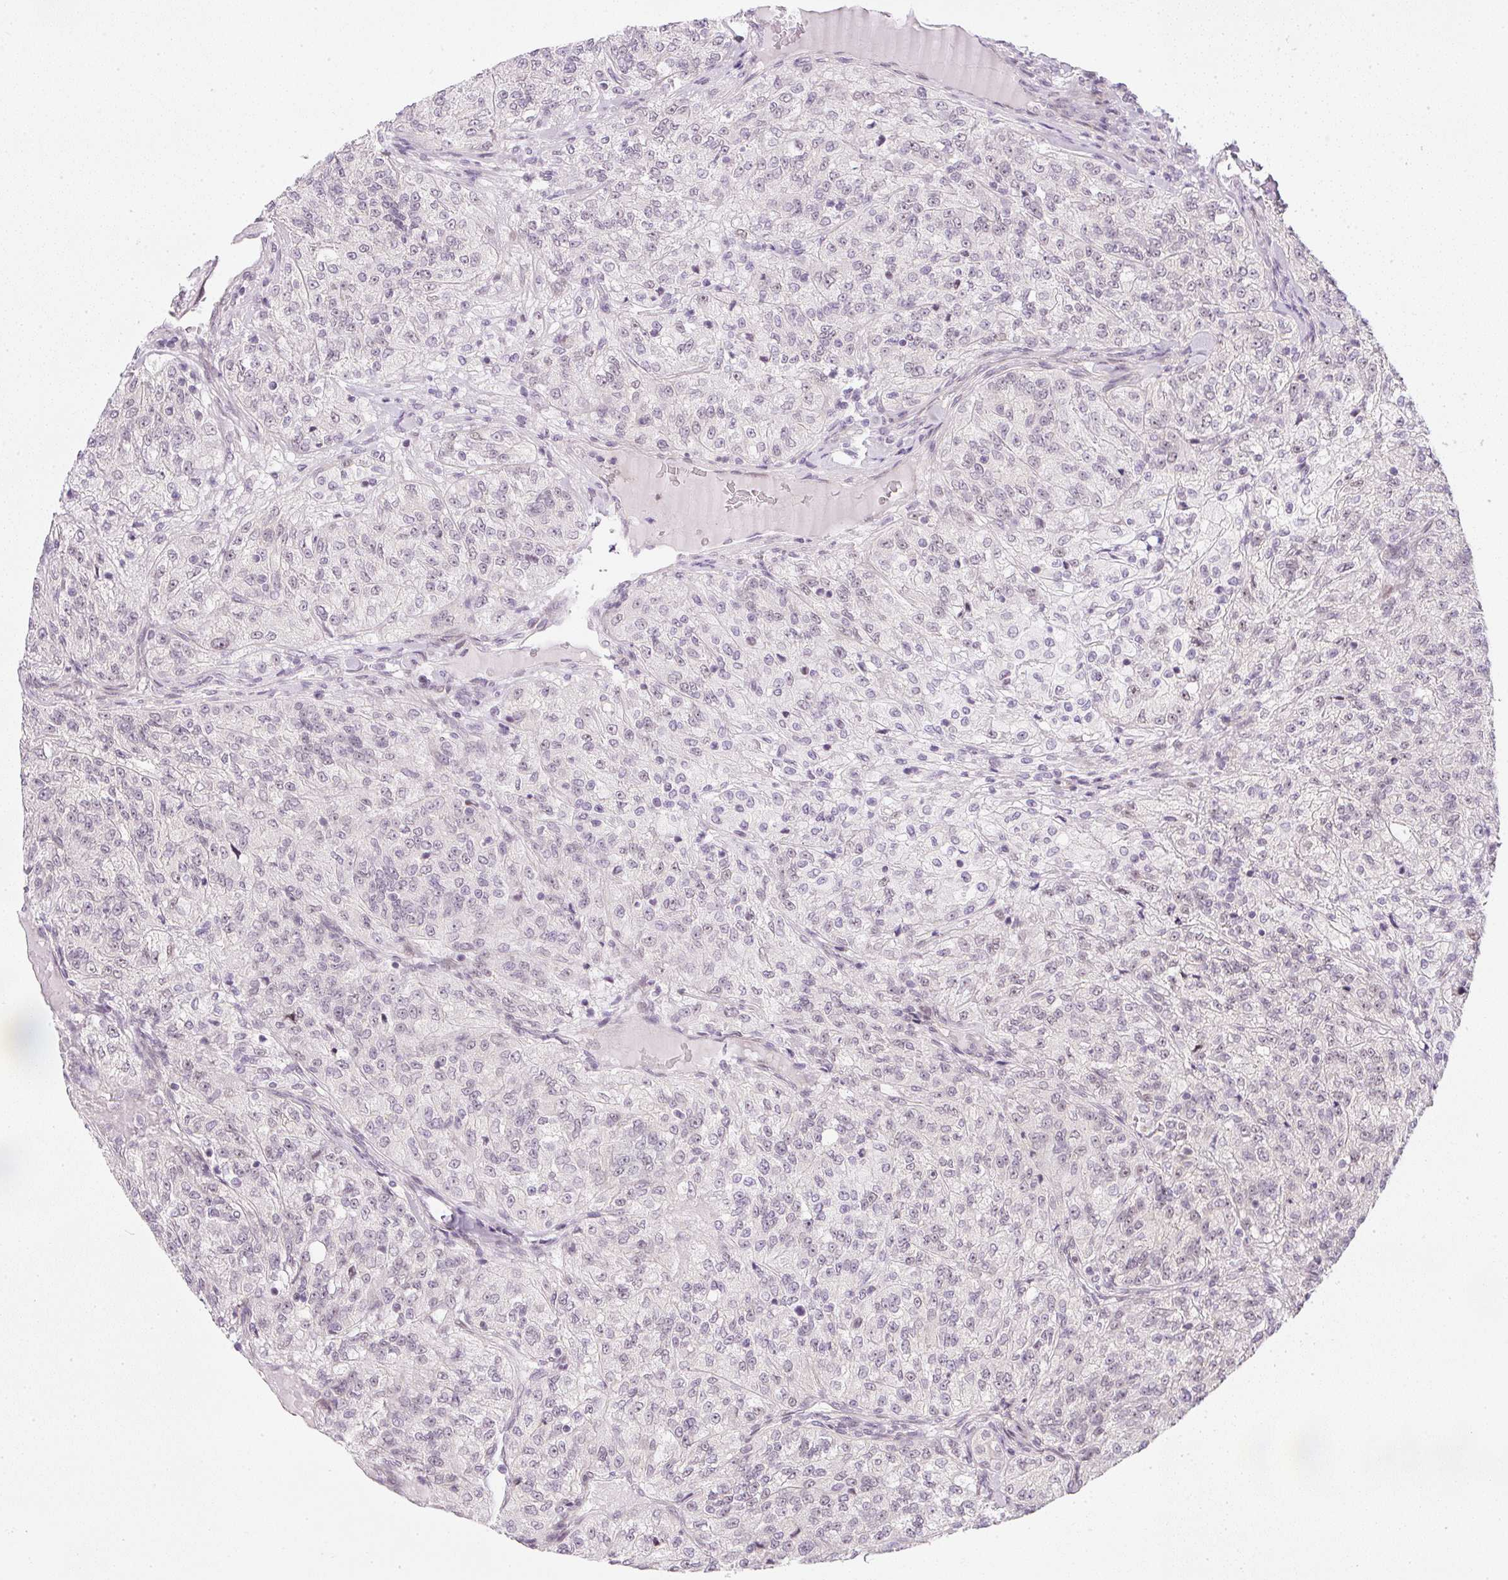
{"staining": {"intensity": "weak", "quantity": "<25%", "location": "nuclear"}, "tissue": "renal cancer", "cell_type": "Tumor cells", "image_type": "cancer", "snomed": [{"axis": "morphology", "description": "Adenocarcinoma, NOS"}, {"axis": "topography", "description": "Kidney"}], "caption": "Photomicrograph shows no protein positivity in tumor cells of renal adenocarcinoma tissue.", "gene": "DPPA4", "patient": {"sex": "female", "age": 63}}